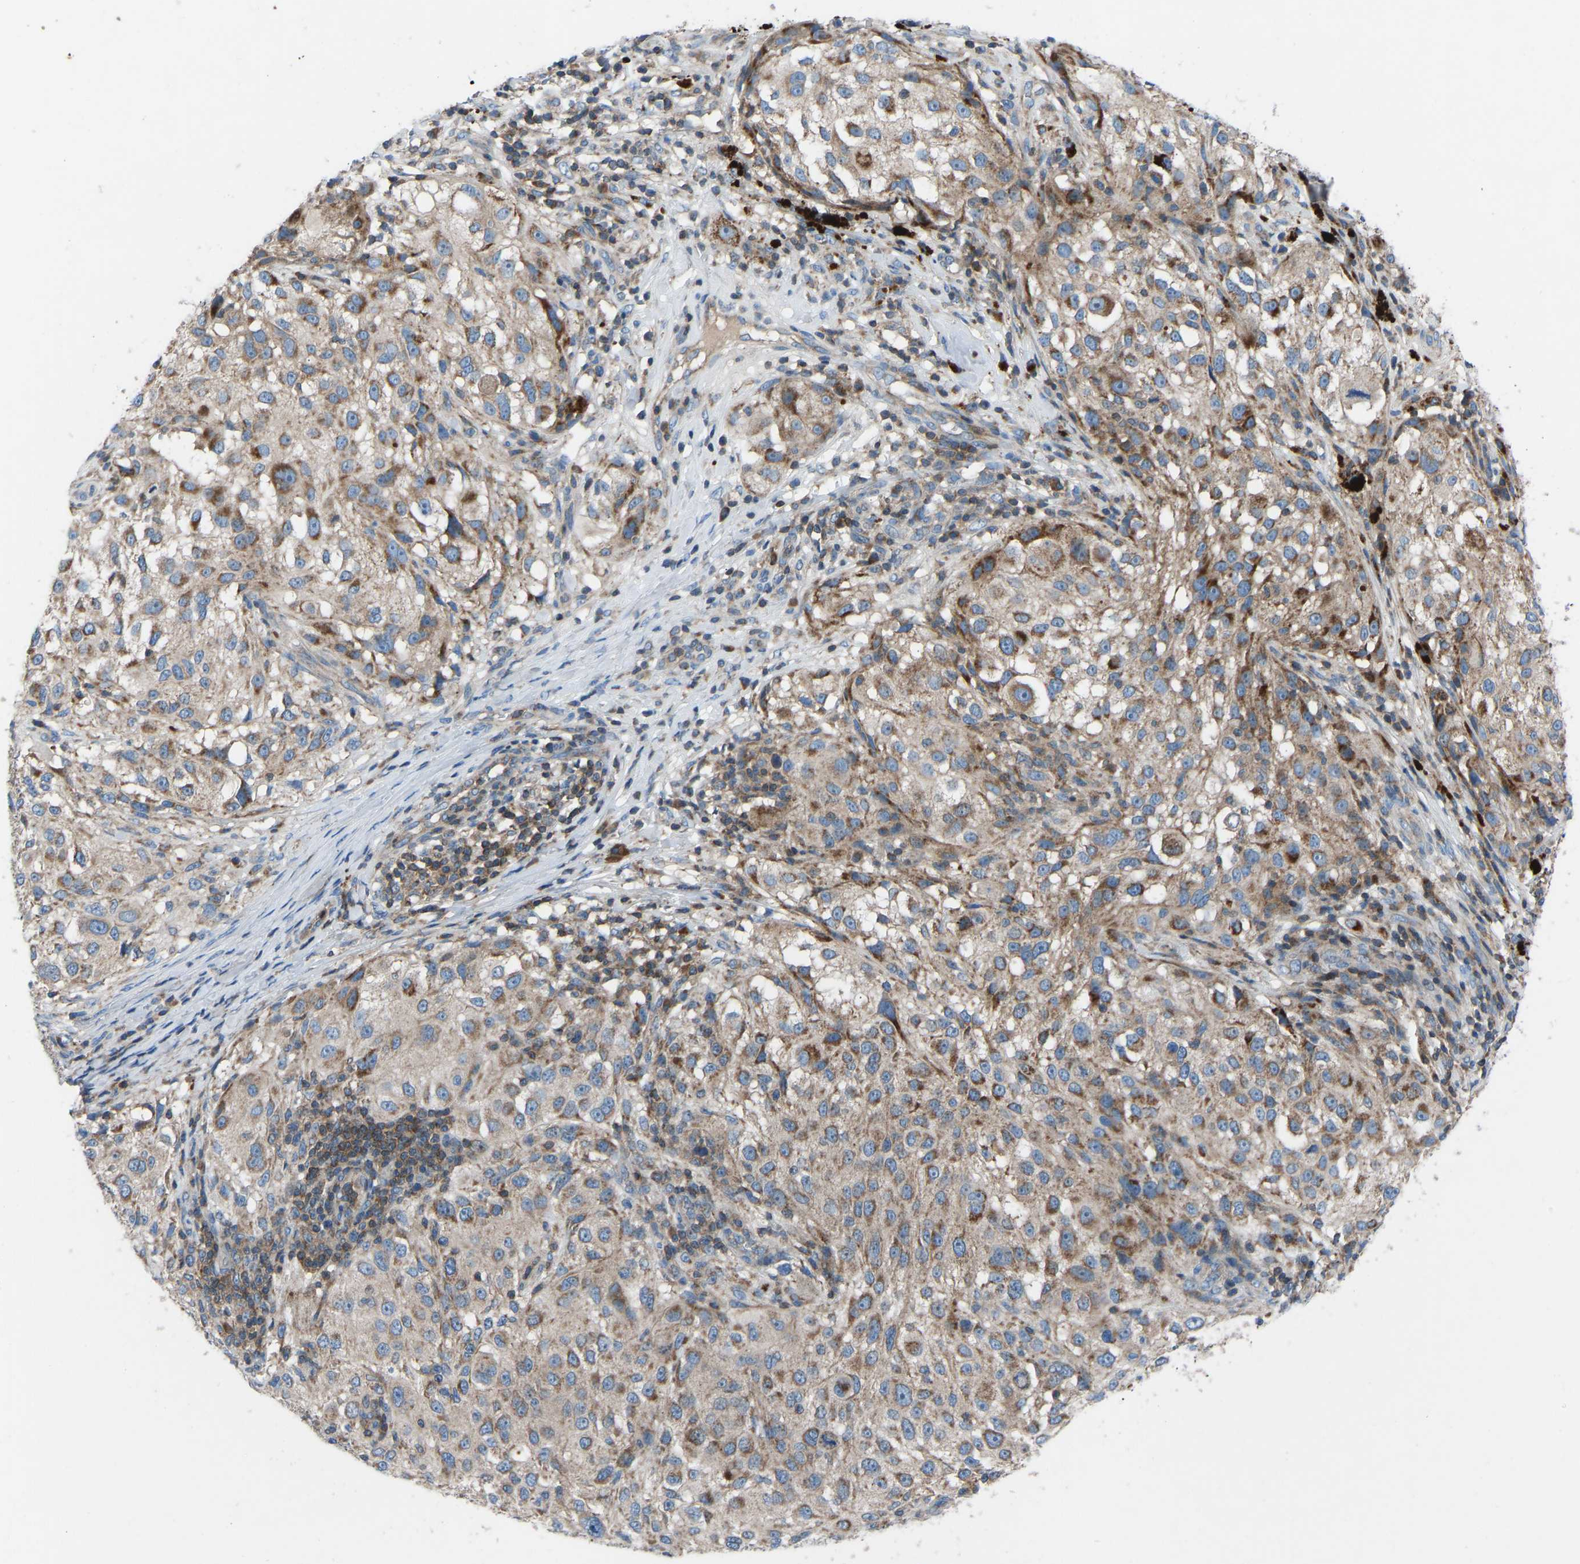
{"staining": {"intensity": "moderate", "quantity": "25%-75%", "location": "cytoplasmic/membranous"}, "tissue": "melanoma", "cell_type": "Tumor cells", "image_type": "cancer", "snomed": [{"axis": "morphology", "description": "Necrosis, NOS"}, {"axis": "morphology", "description": "Malignant melanoma, NOS"}, {"axis": "topography", "description": "Skin"}], "caption": "High-magnification brightfield microscopy of melanoma stained with DAB (brown) and counterstained with hematoxylin (blue). tumor cells exhibit moderate cytoplasmic/membranous staining is present in approximately25%-75% of cells.", "gene": "GRK6", "patient": {"sex": "female", "age": 87}}